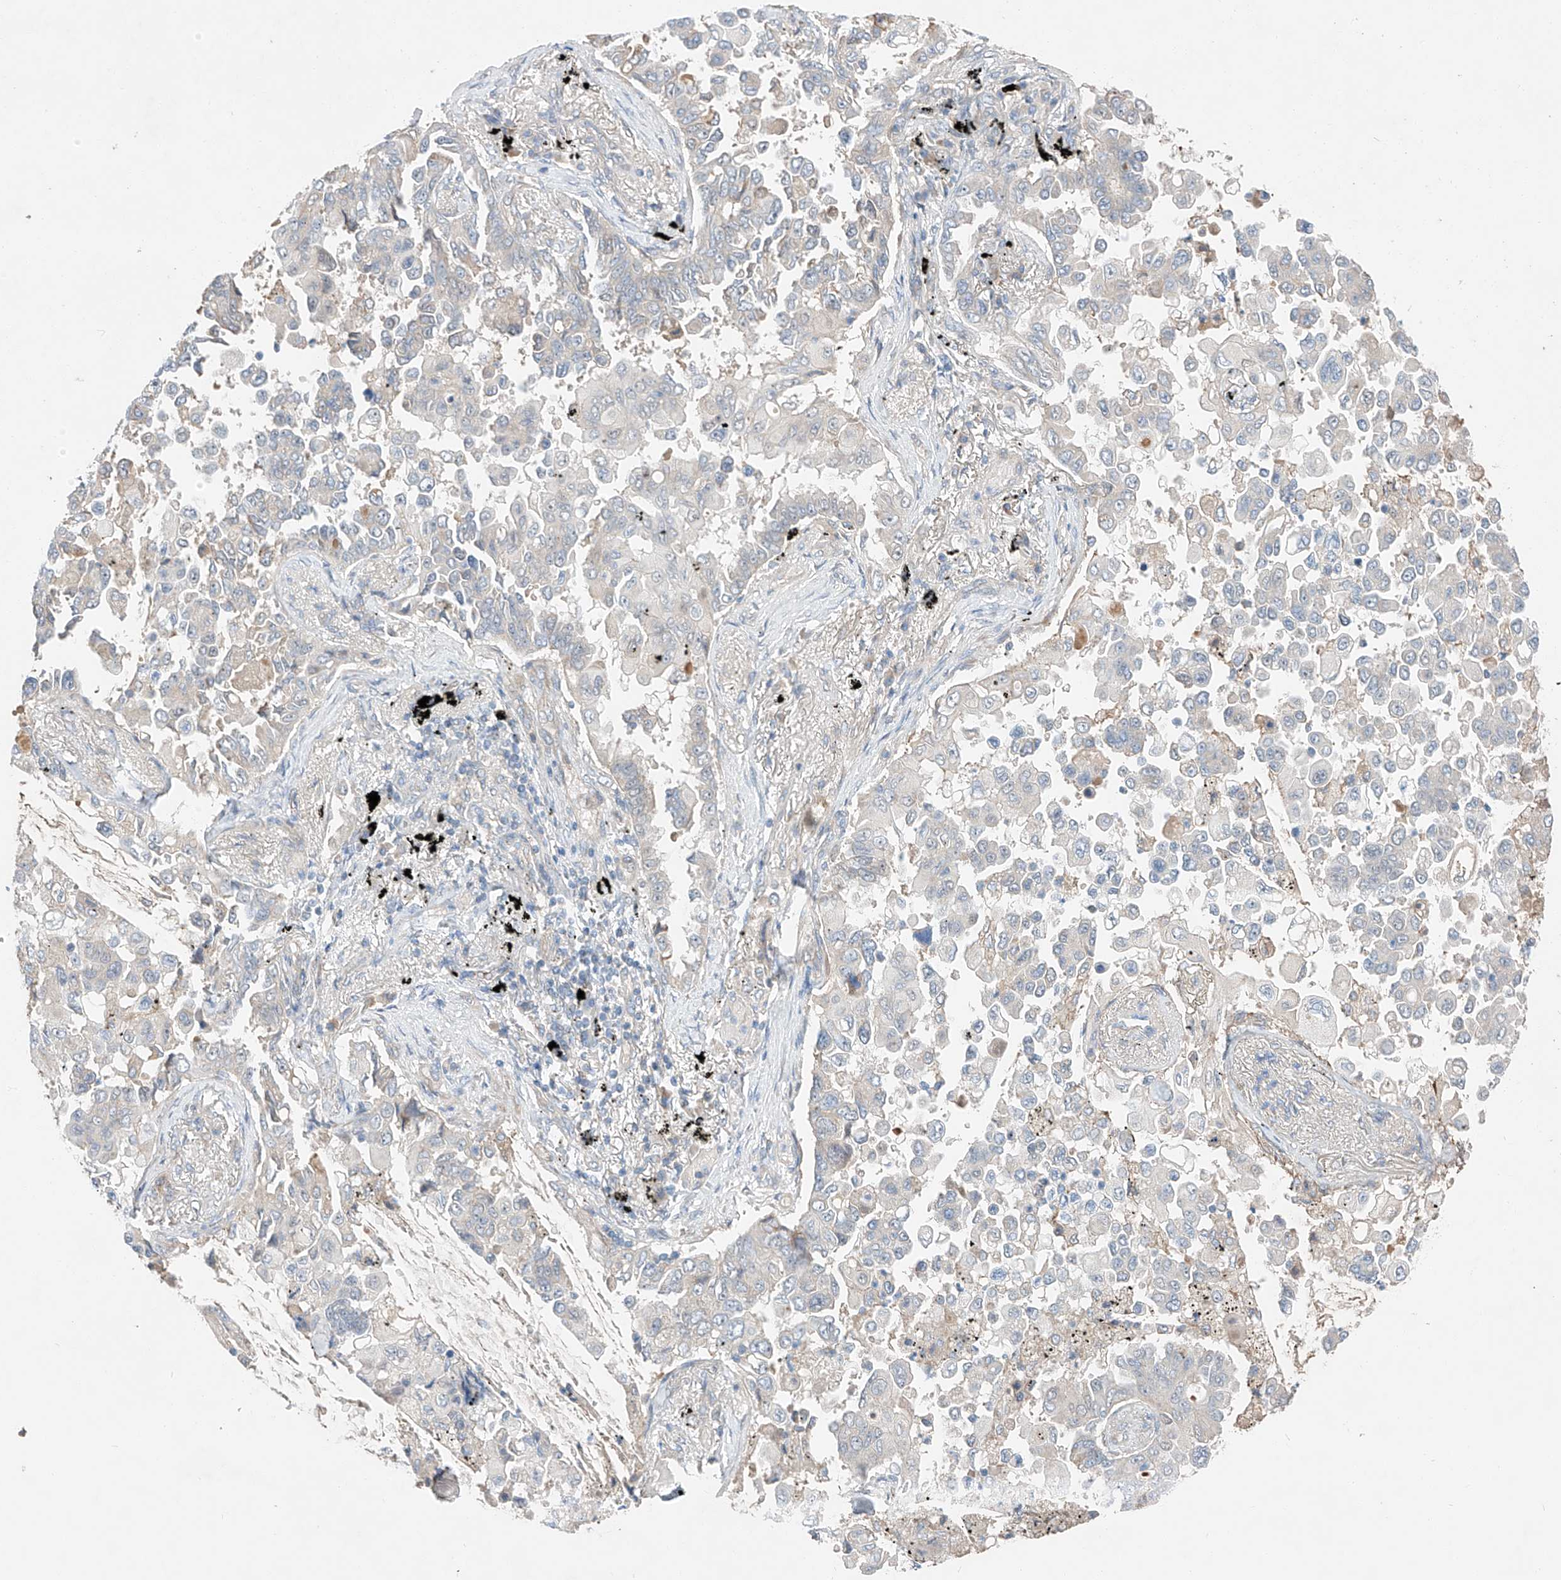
{"staining": {"intensity": "negative", "quantity": "none", "location": "none"}, "tissue": "lung cancer", "cell_type": "Tumor cells", "image_type": "cancer", "snomed": [{"axis": "morphology", "description": "Adenocarcinoma, NOS"}, {"axis": "topography", "description": "Lung"}], "caption": "A histopathology image of lung adenocarcinoma stained for a protein reveals no brown staining in tumor cells.", "gene": "RUSC1", "patient": {"sex": "female", "age": 67}}